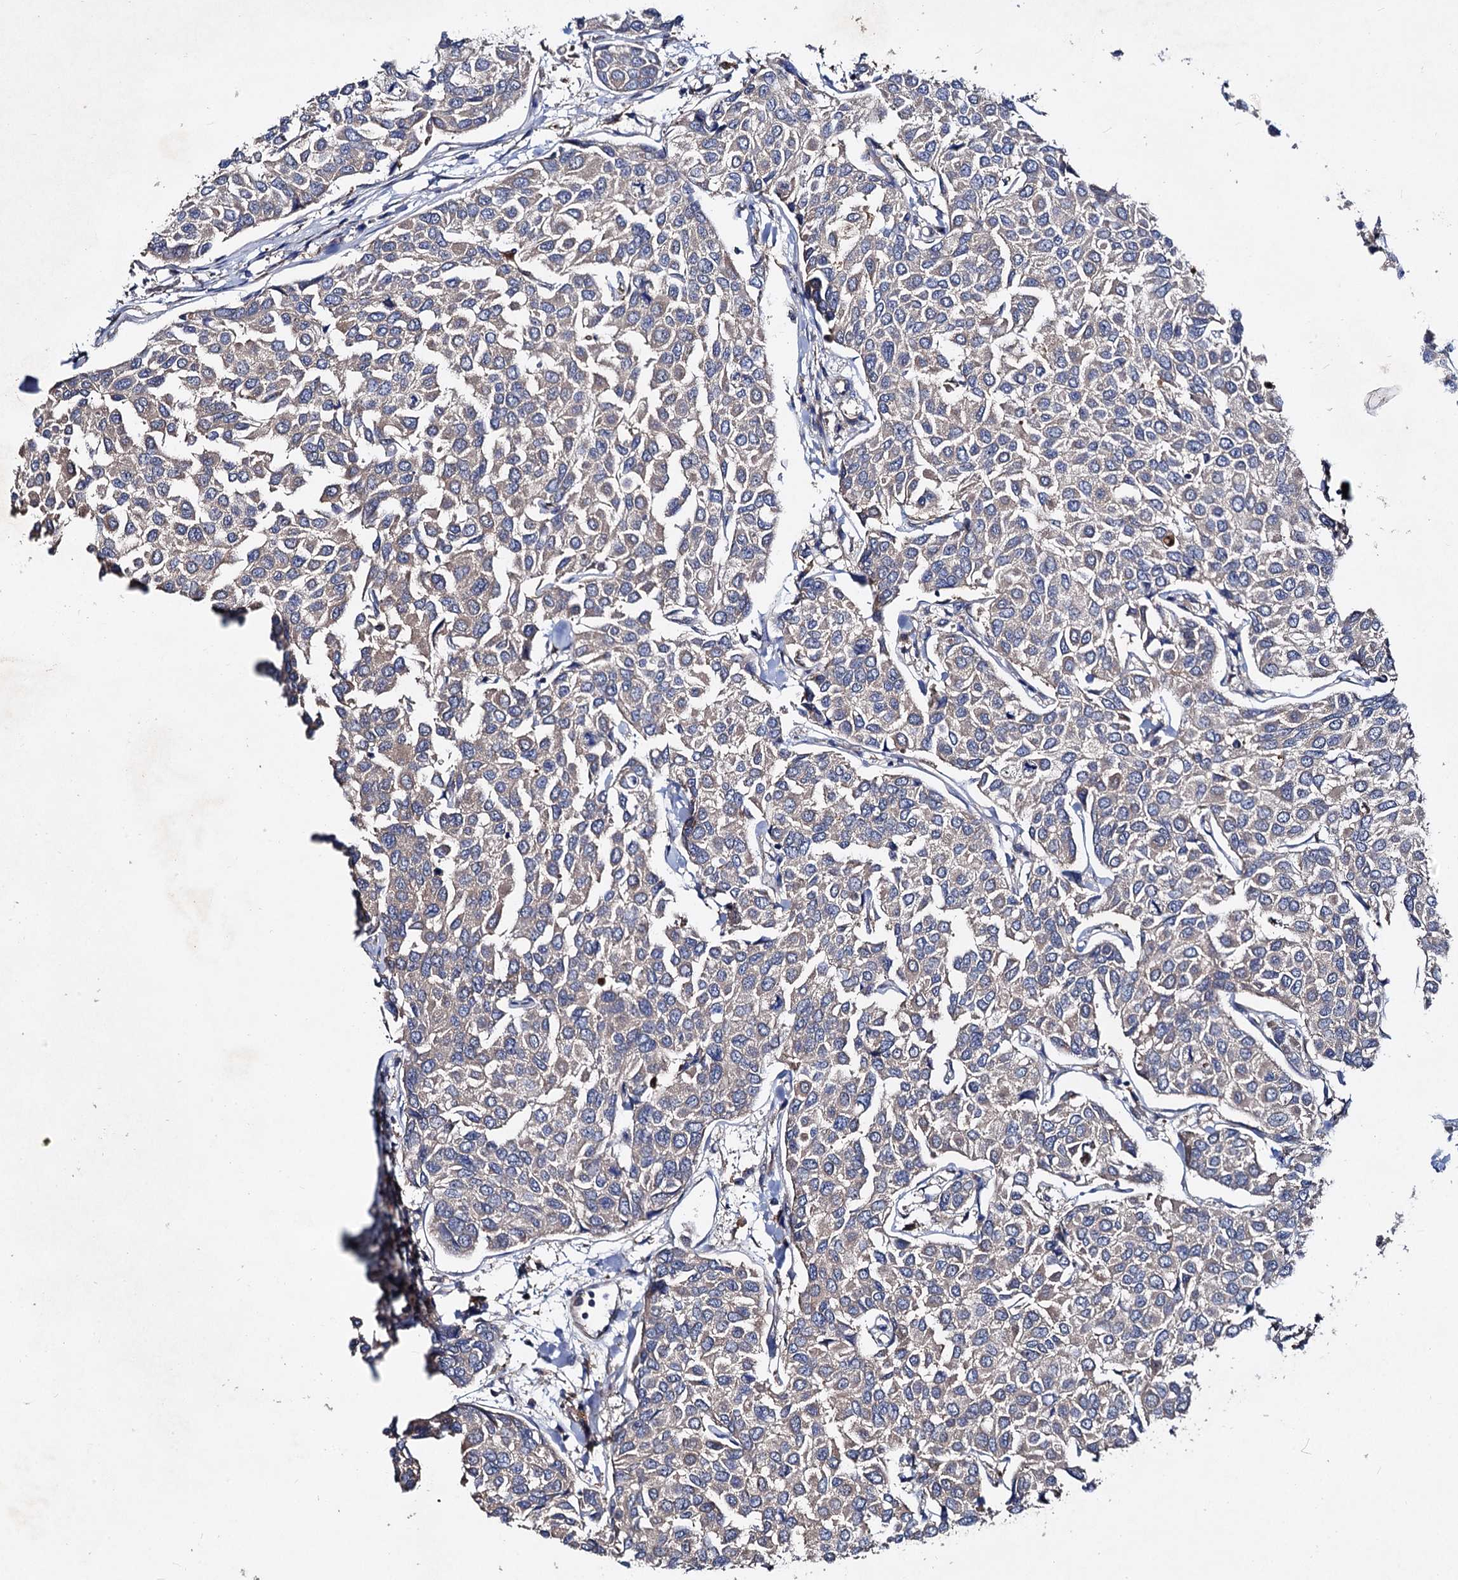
{"staining": {"intensity": "weak", "quantity": "<25%", "location": "cytoplasmic/membranous"}, "tissue": "breast cancer", "cell_type": "Tumor cells", "image_type": "cancer", "snomed": [{"axis": "morphology", "description": "Duct carcinoma"}, {"axis": "topography", "description": "Breast"}], "caption": "Immunohistochemistry (IHC) of human breast cancer (intraductal carcinoma) displays no positivity in tumor cells.", "gene": "VPS29", "patient": {"sex": "female", "age": 55}}